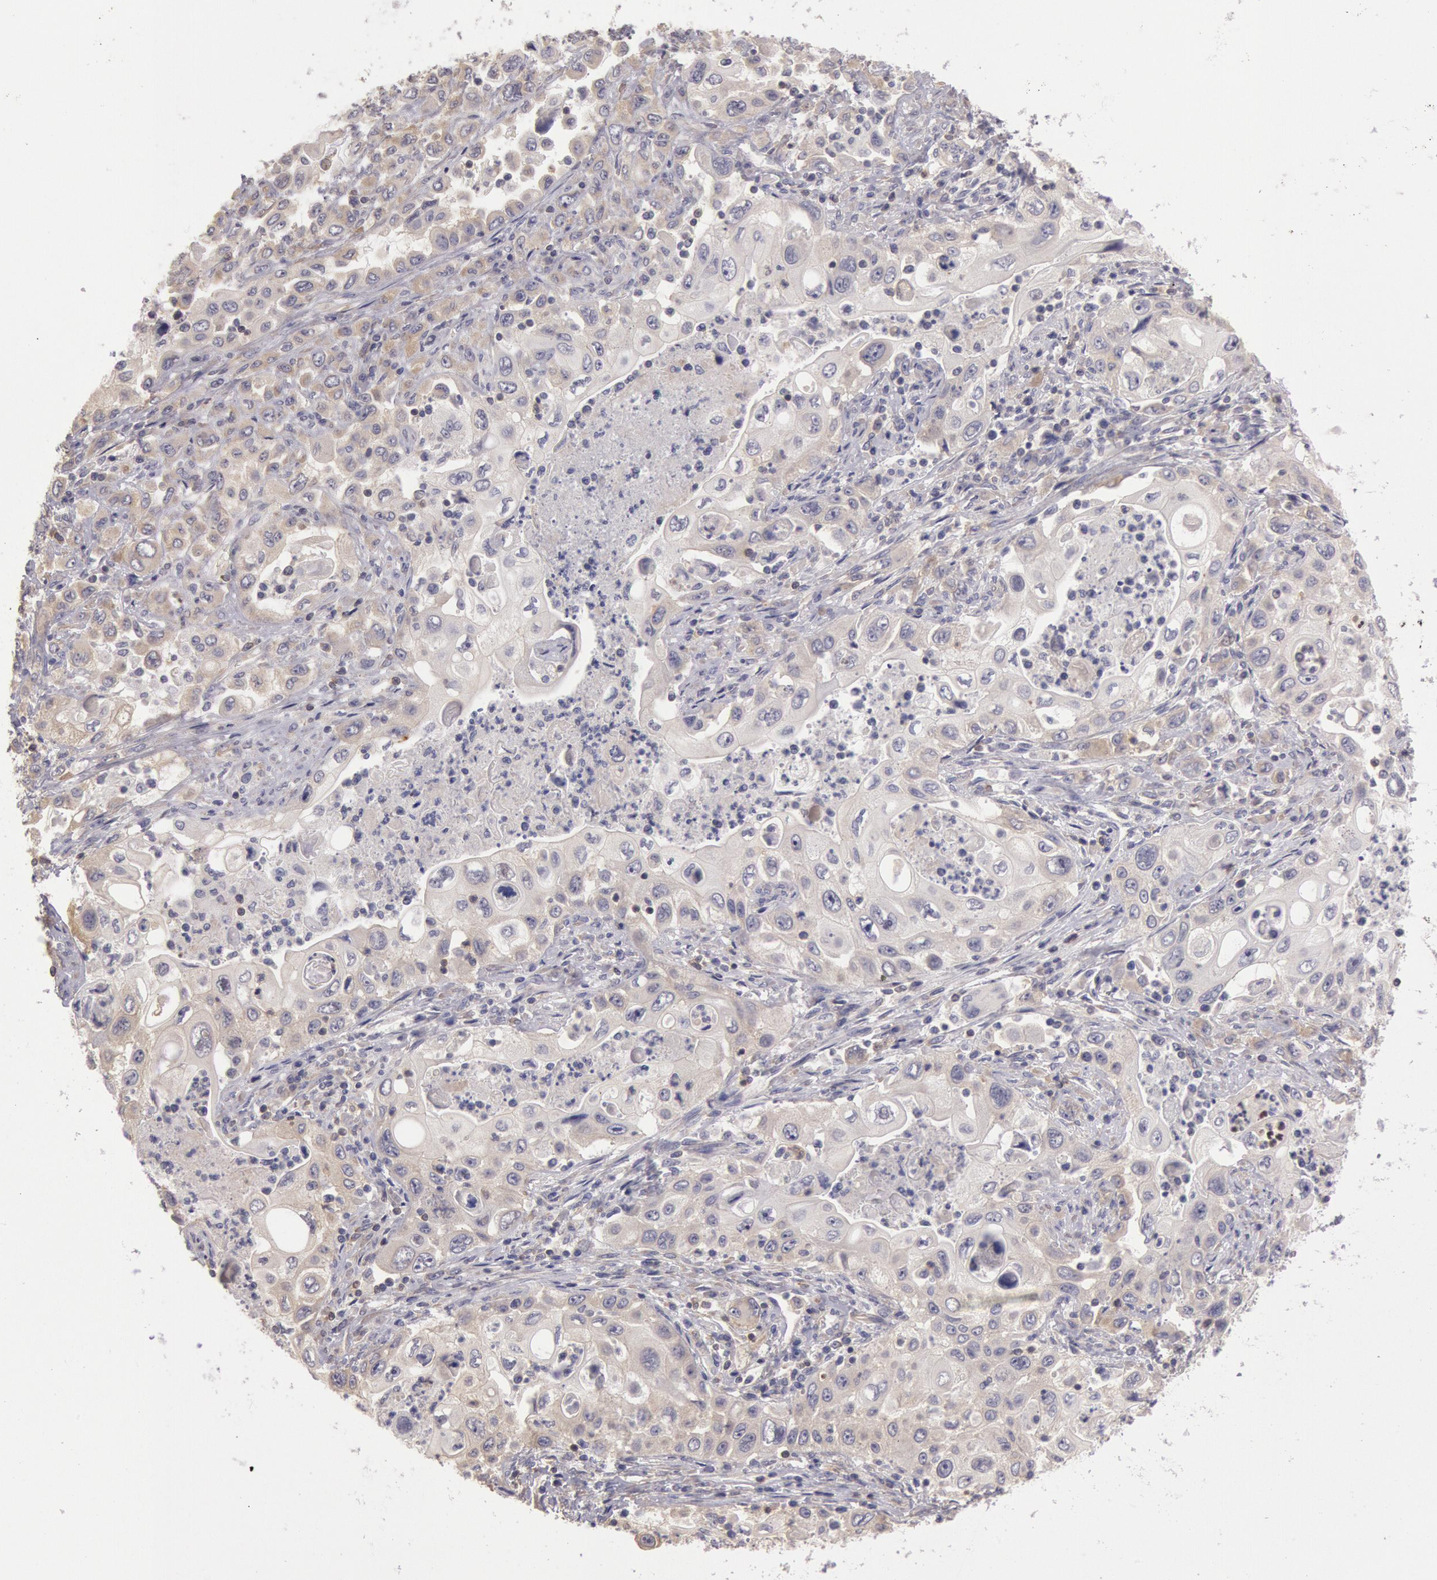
{"staining": {"intensity": "weak", "quantity": "25%-75%", "location": "cytoplasmic/membranous"}, "tissue": "pancreatic cancer", "cell_type": "Tumor cells", "image_type": "cancer", "snomed": [{"axis": "morphology", "description": "Adenocarcinoma, NOS"}, {"axis": "topography", "description": "Pancreas"}], "caption": "Immunohistochemical staining of pancreatic adenocarcinoma displays low levels of weak cytoplasmic/membranous staining in approximately 25%-75% of tumor cells.", "gene": "NMT2", "patient": {"sex": "male", "age": 70}}